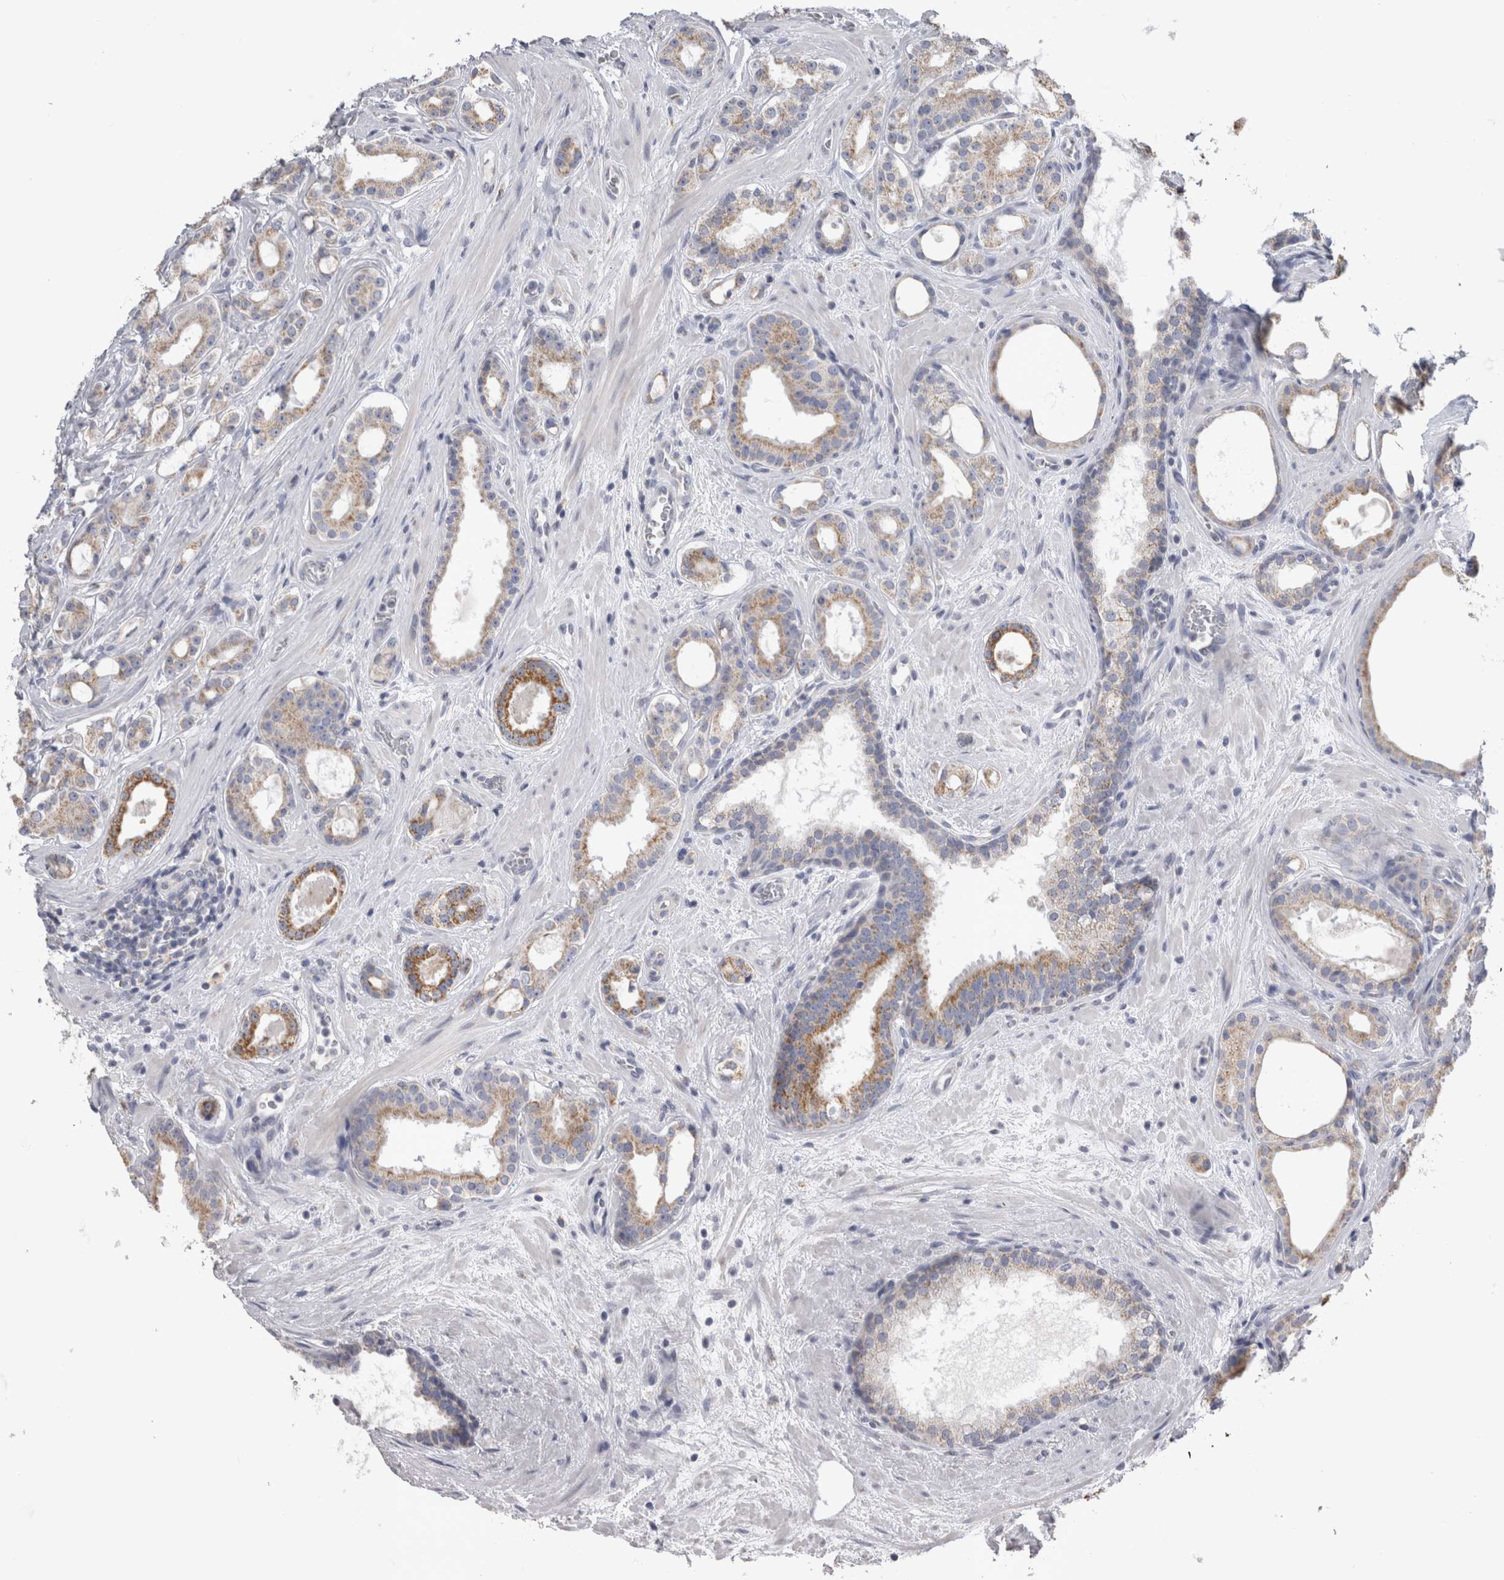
{"staining": {"intensity": "moderate", "quantity": "25%-75%", "location": "cytoplasmic/membranous"}, "tissue": "prostate cancer", "cell_type": "Tumor cells", "image_type": "cancer", "snomed": [{"axis": "morphology", "description": "Adenocarcinoma, High grade"}, {"axis": "topography", "description": "Prostate"}], "caption": "IHC (DAB) staining of human prostate cancer (high-grade adenocarcinoma) shows moderate cytoplasmic/membranous protein positivity in approximately 25%-75% of tumor cells.", "gene": "DHRS4", "patient": {"sex": "male", "age": 60}}